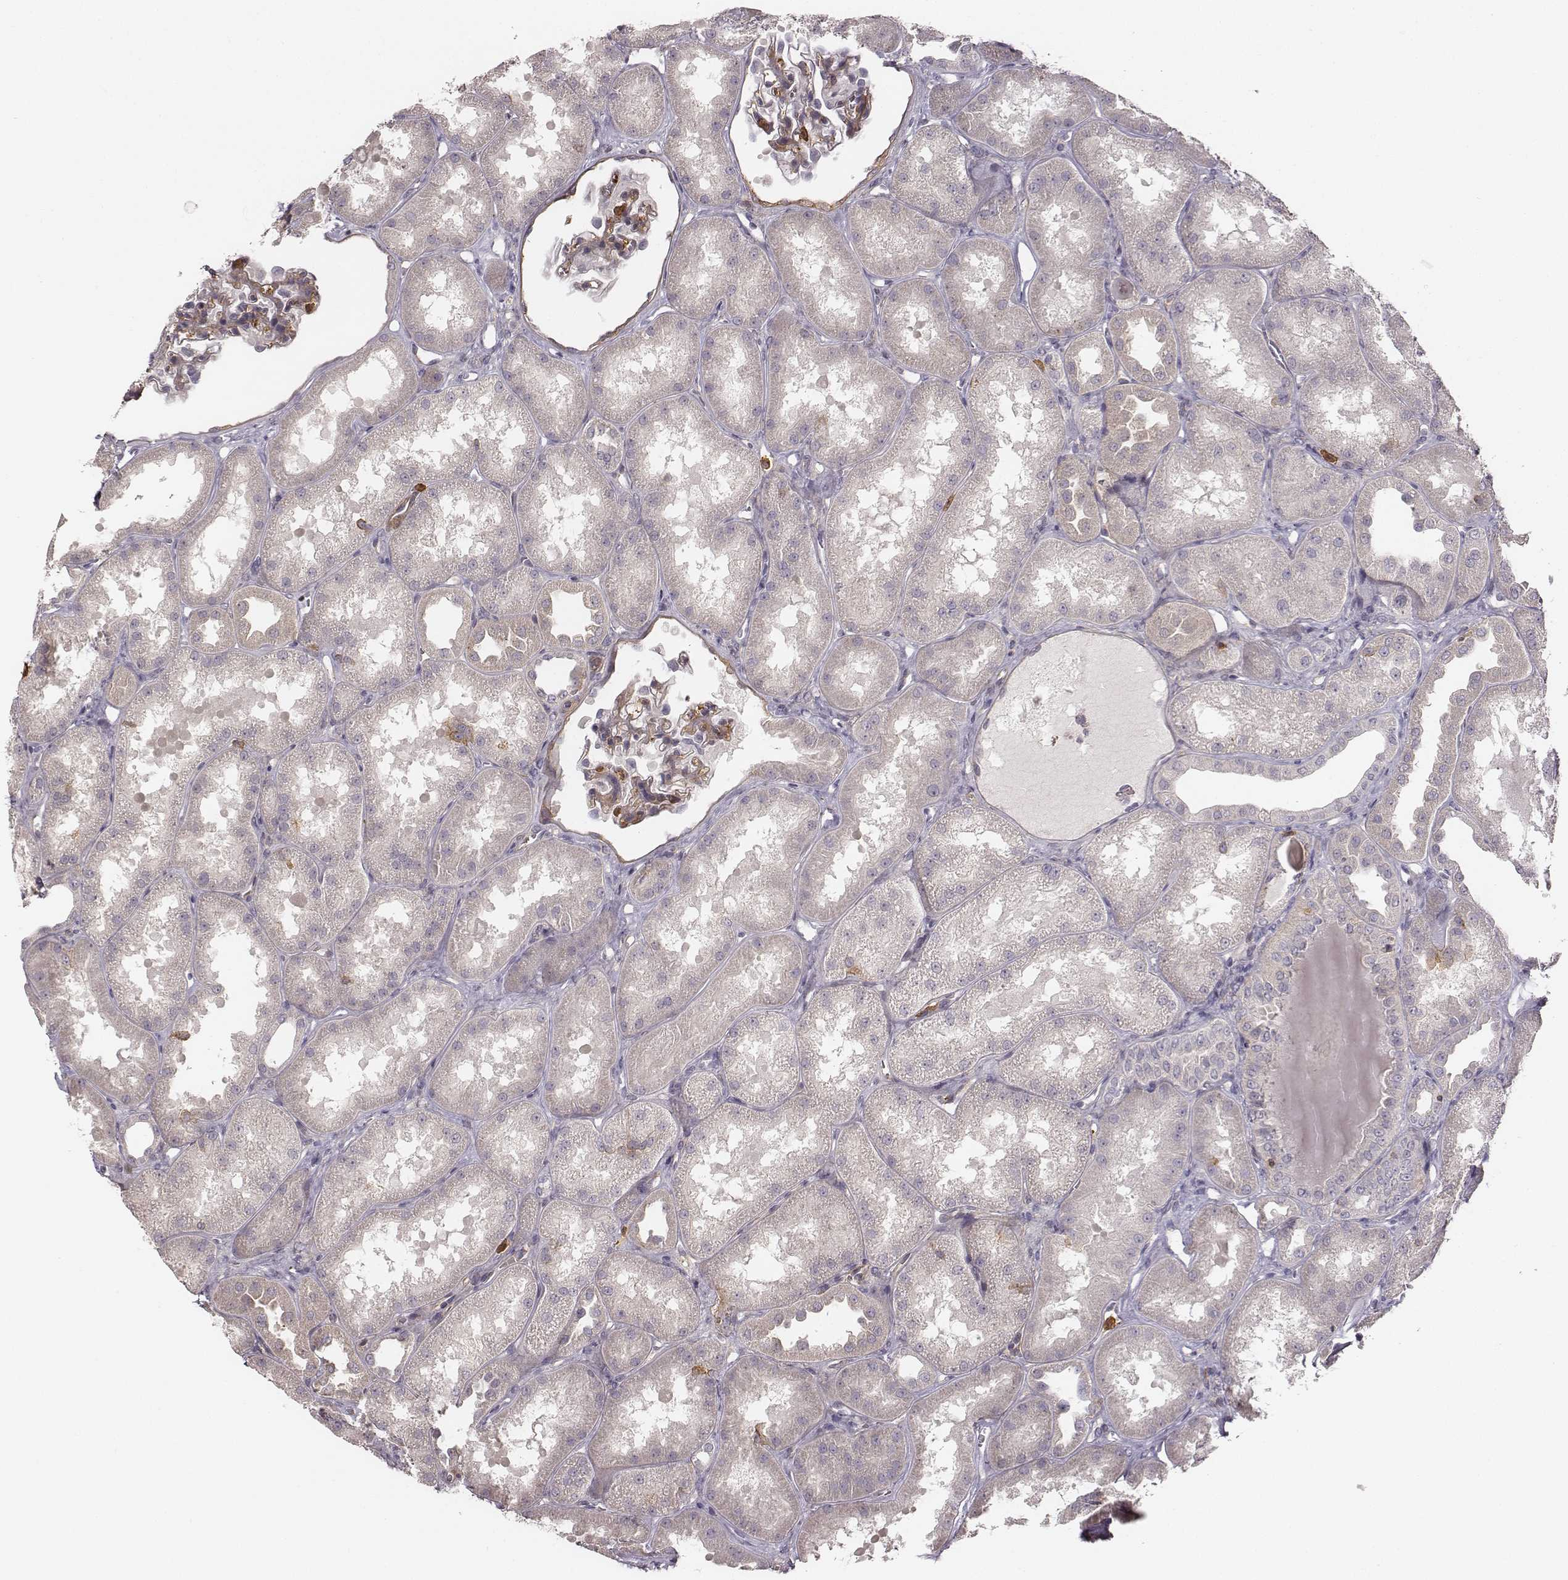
{"staining": {"intensity": "moderate", "quantity": ">75%", "location": "cytoplasmic/membranous"}, "tissue": "kidney", "cell_type": "Cells in glomeruli", "image_type": "normal", "snomed": [{"axis": "morphology", "description": "Normal tissue, NOS"}, {"axis": "topography", "description": "Kidney"}], "caption": "Moderate cytoplasmic/membranous expression for a protein is seen in about >75% of cells in glomeruli of benign kidney using IHC.", "gene": "ZYX", "patient": {"sex": "male", "age": 61}}